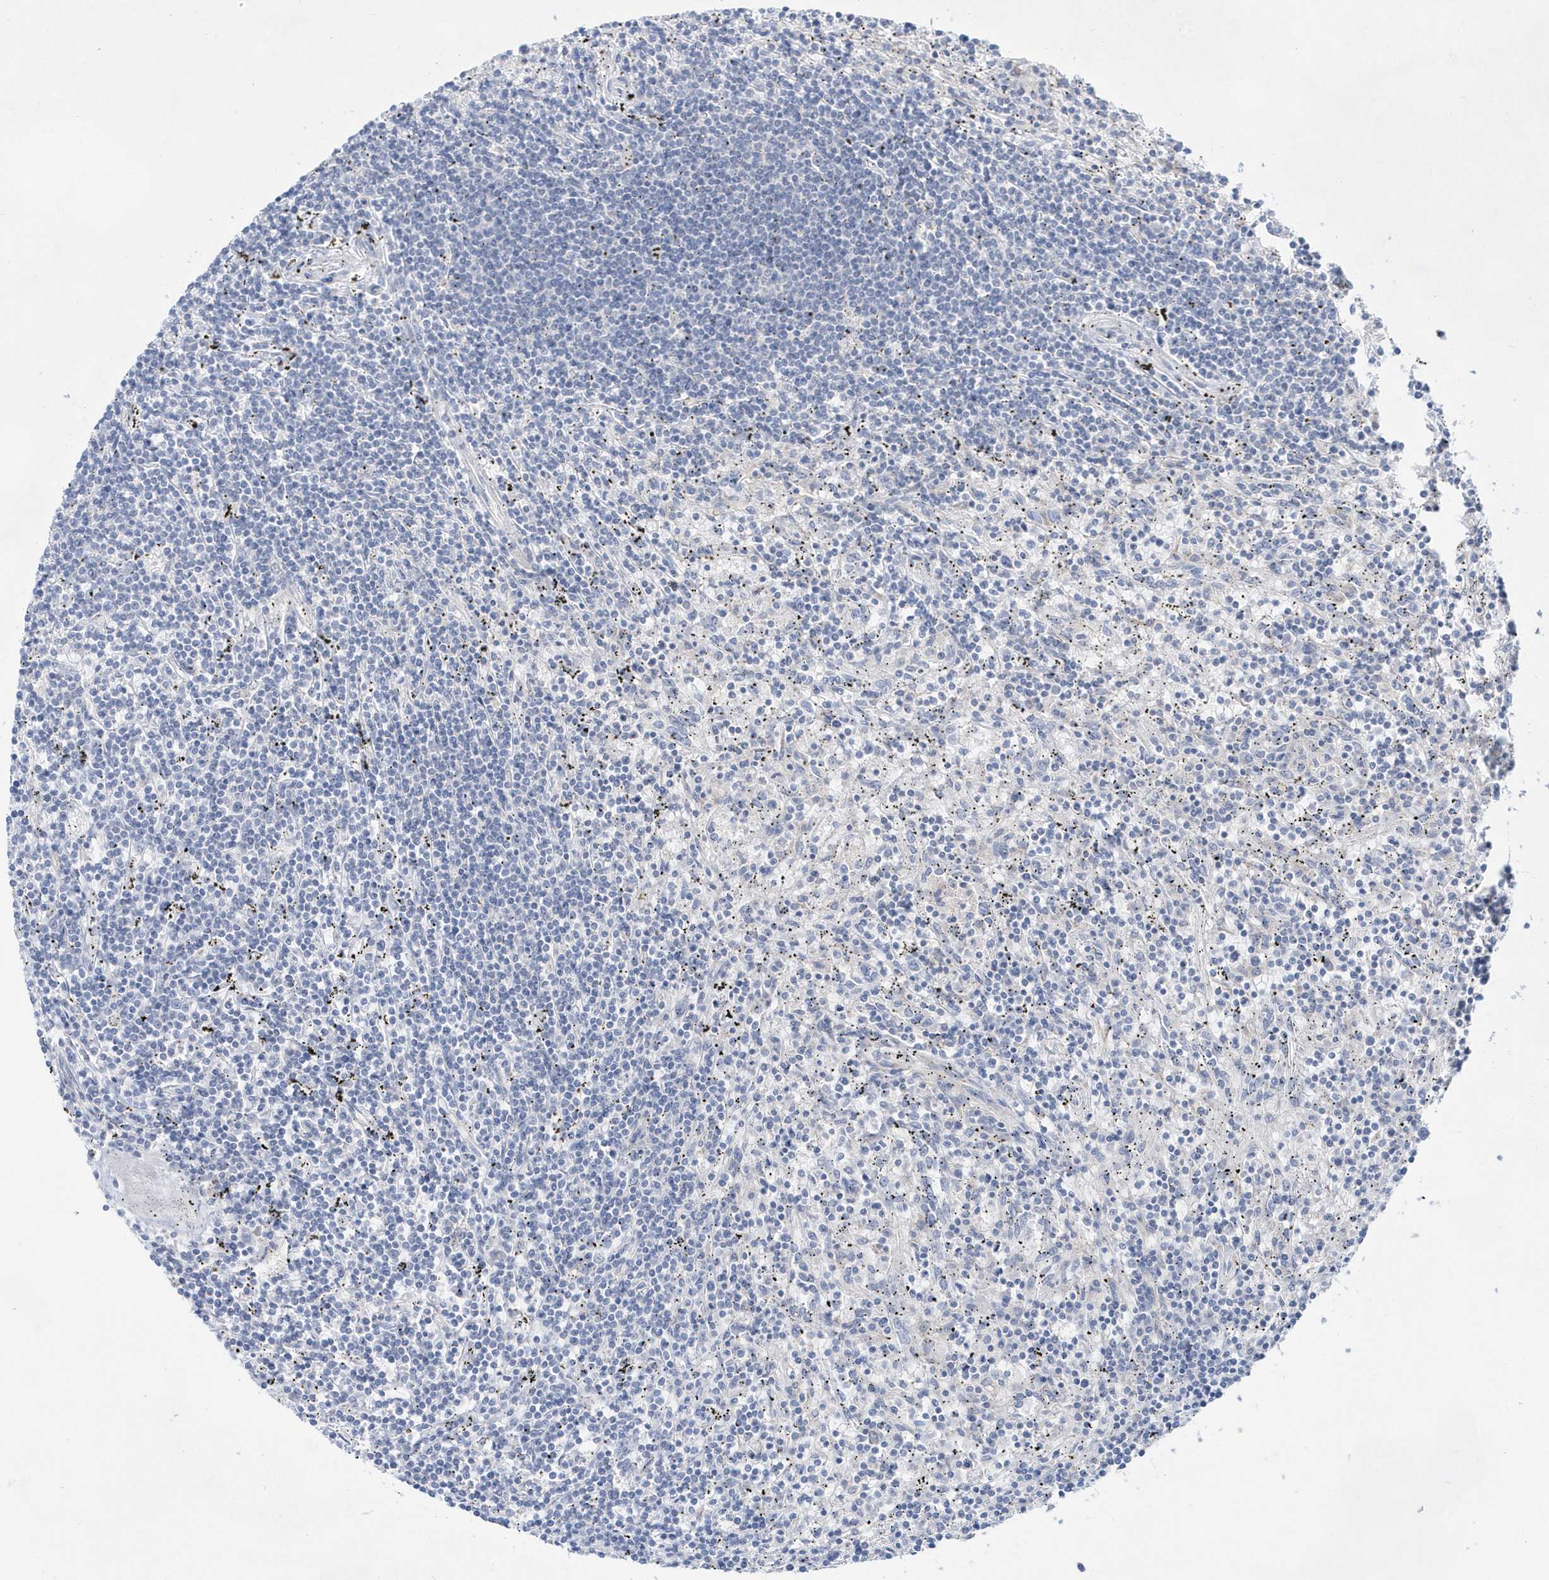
{"staining": {"intensity": "negative", "quantity": "none", "location": "none"}, "tissue": "lymphoma", "cell_type": "Tumor cells", "image_type": "cancer", "snomed": [{"axis": "morphology", "description": "Malignant lymphoma, non-Hodgkin's type, Low grade"}, {"axis": "topography", "description": "Spleen"}], "caption": "IHC micrograph of human lymphoma stained for a protein (brown), which demonstrates no expression in tumor cells.", "gene": "BDH2", "patient": {"sex": "male", "age": 76}}